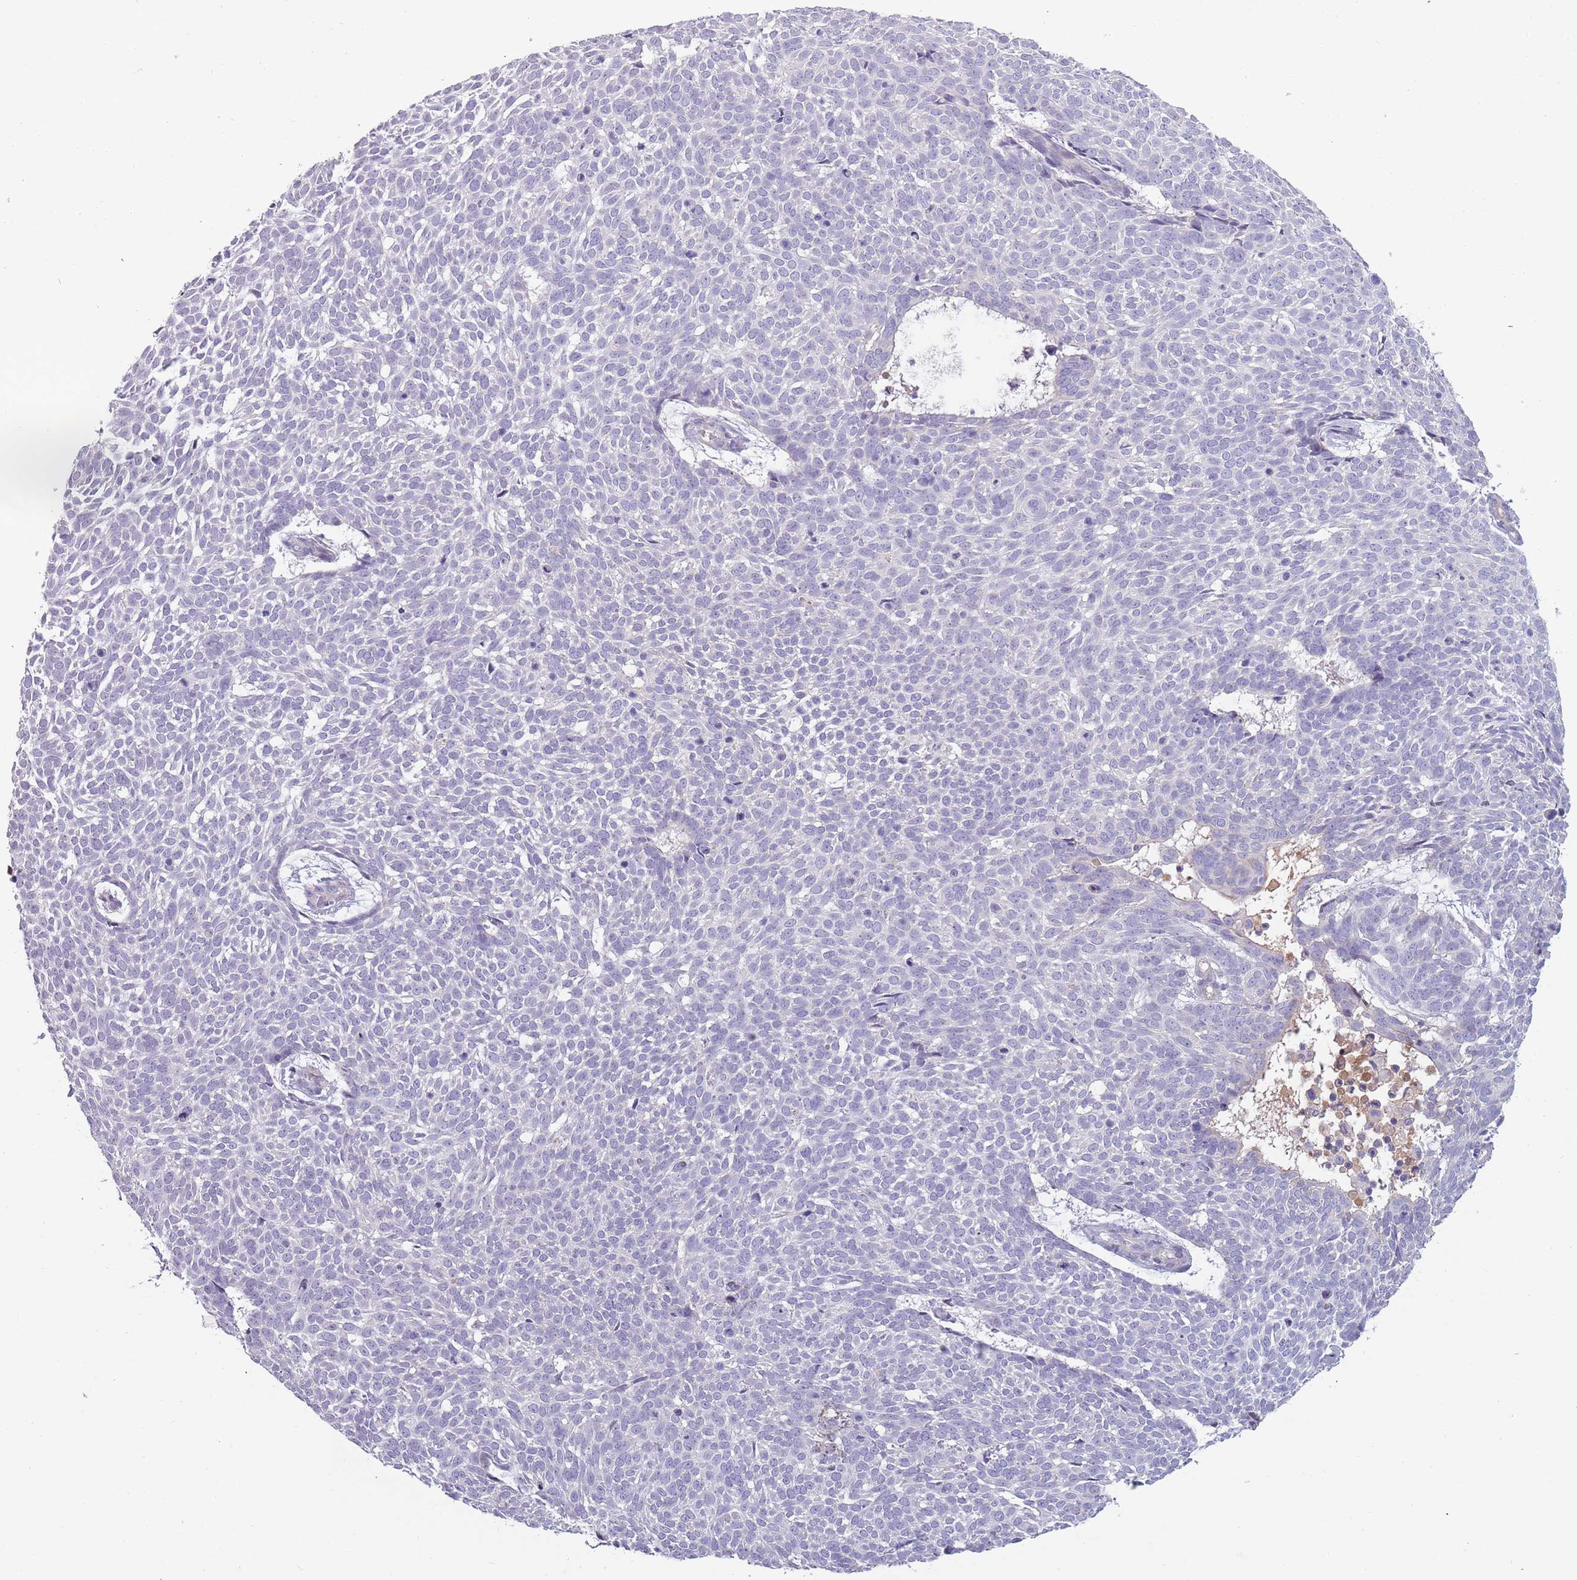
{"staining": {"intensity": "negative", "quantity": "none", "location": "none"}, "tissue": "skin cancer", "cell_type": "Tumor cells", "image_type": "cancer", "snomed": [{"axis": "morphology", "description": "Basal cell carcinoma"}, {"axis": "topography", "description": "Skin"}], "caption": "Photomicrograph shows no significant protein expression in tumor cells of skin cancer.", "gene": "TNFRSF6B", "patient": {"sex": "male", "age": 61}}